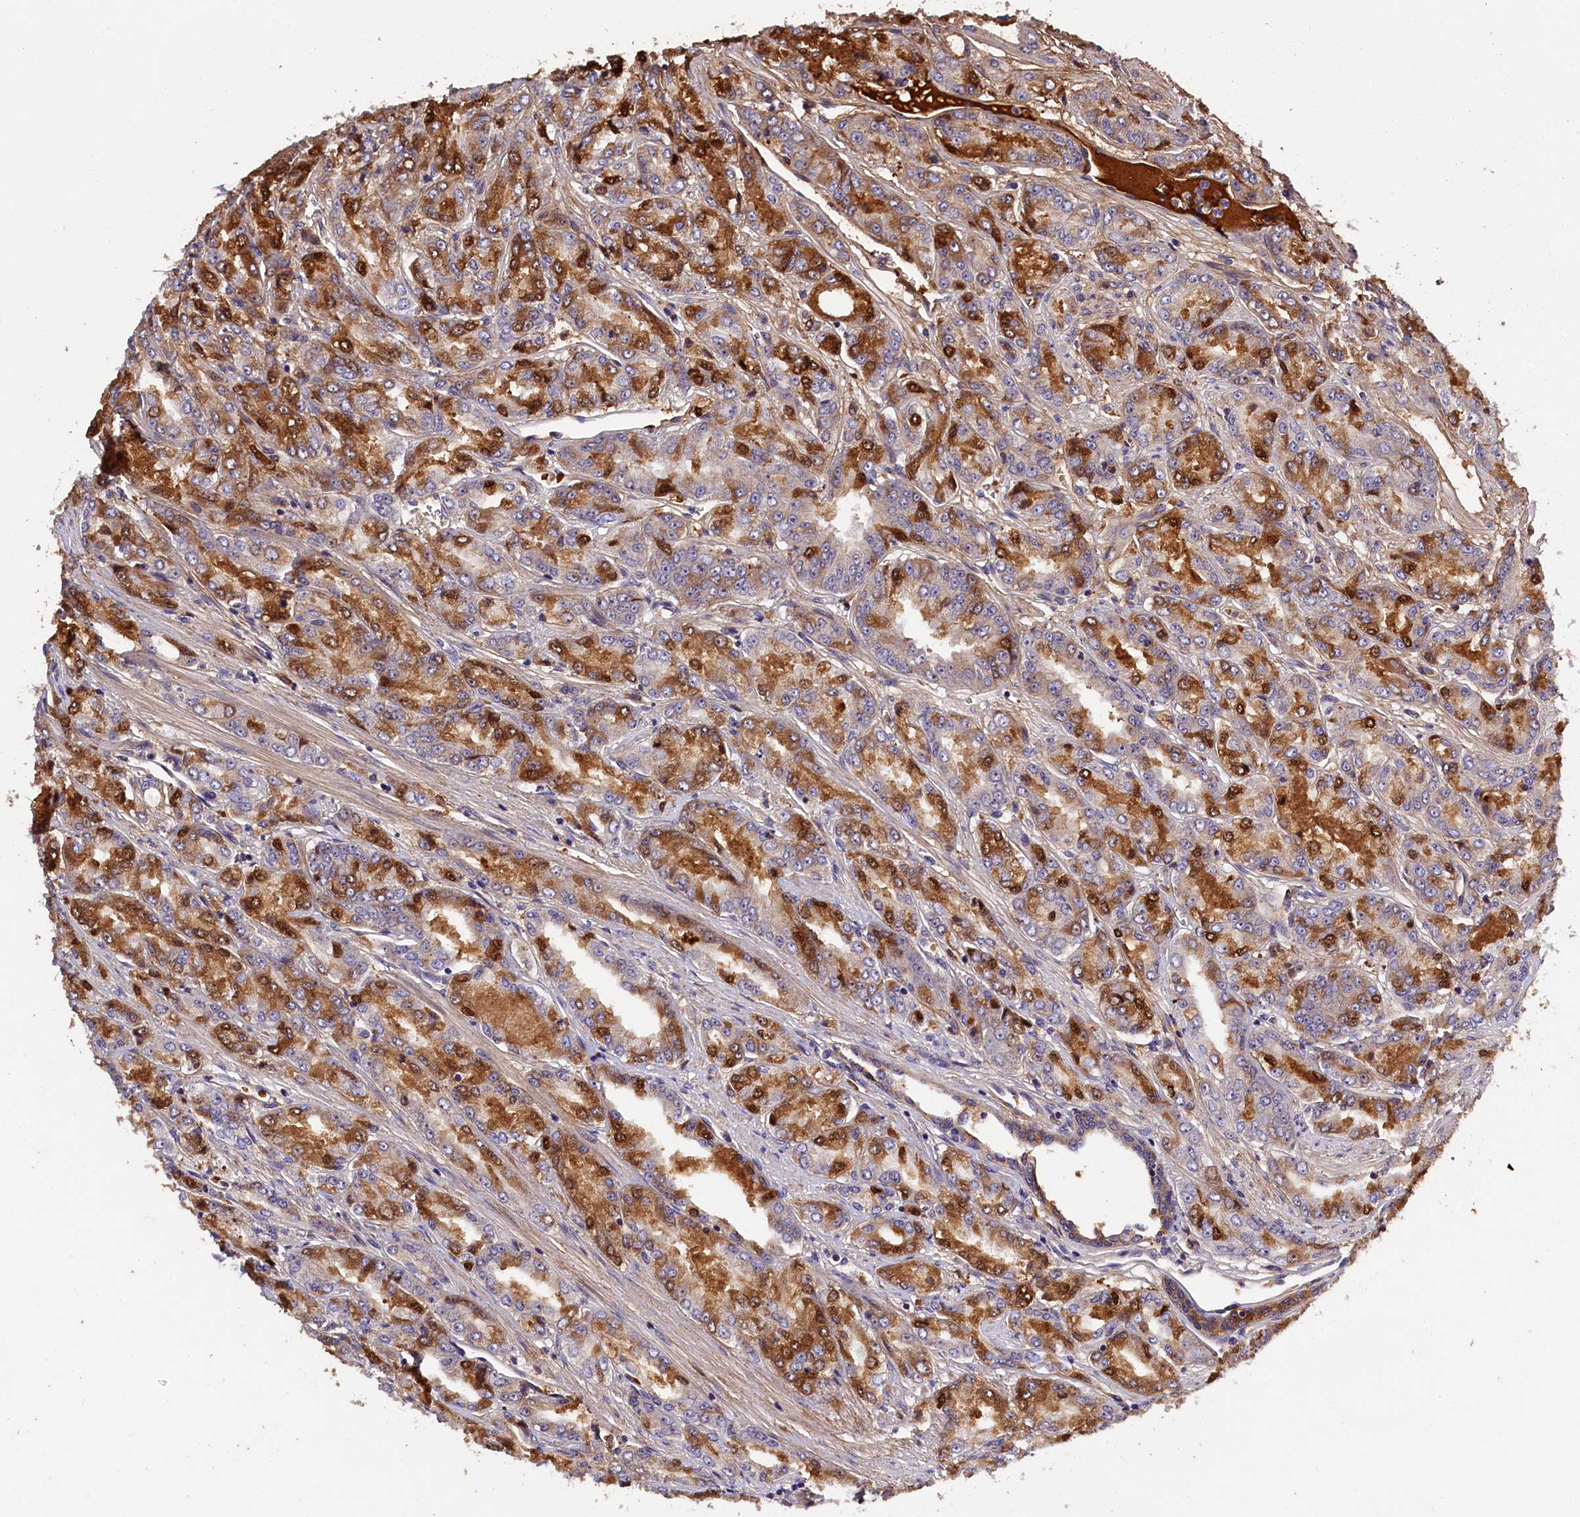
{"staining": {"intensity": "moderate", "quantity": "25%-75%", "location": "cytoplasmic/membranous,nuclear"}, "tissue": "prostate cancer", "cell_type": "Tumor cells", "image_type": "cancer", "snomed": [{"axis": "morphology", "description": "Adenocarcinoma, High grade"}, {"axis": "topography", "description": "Prostate"}], "caption": "An image showing moderate cytoplasmic/membranous and nuclear expression in about 25%-75% of tumor cells in prostate cancer (adenocarcinoma (high-grade)), as visualized by brown immunohistochemical staining.", "gene": "PHAF1", "patient": {"sex": "male", "age": 74}}